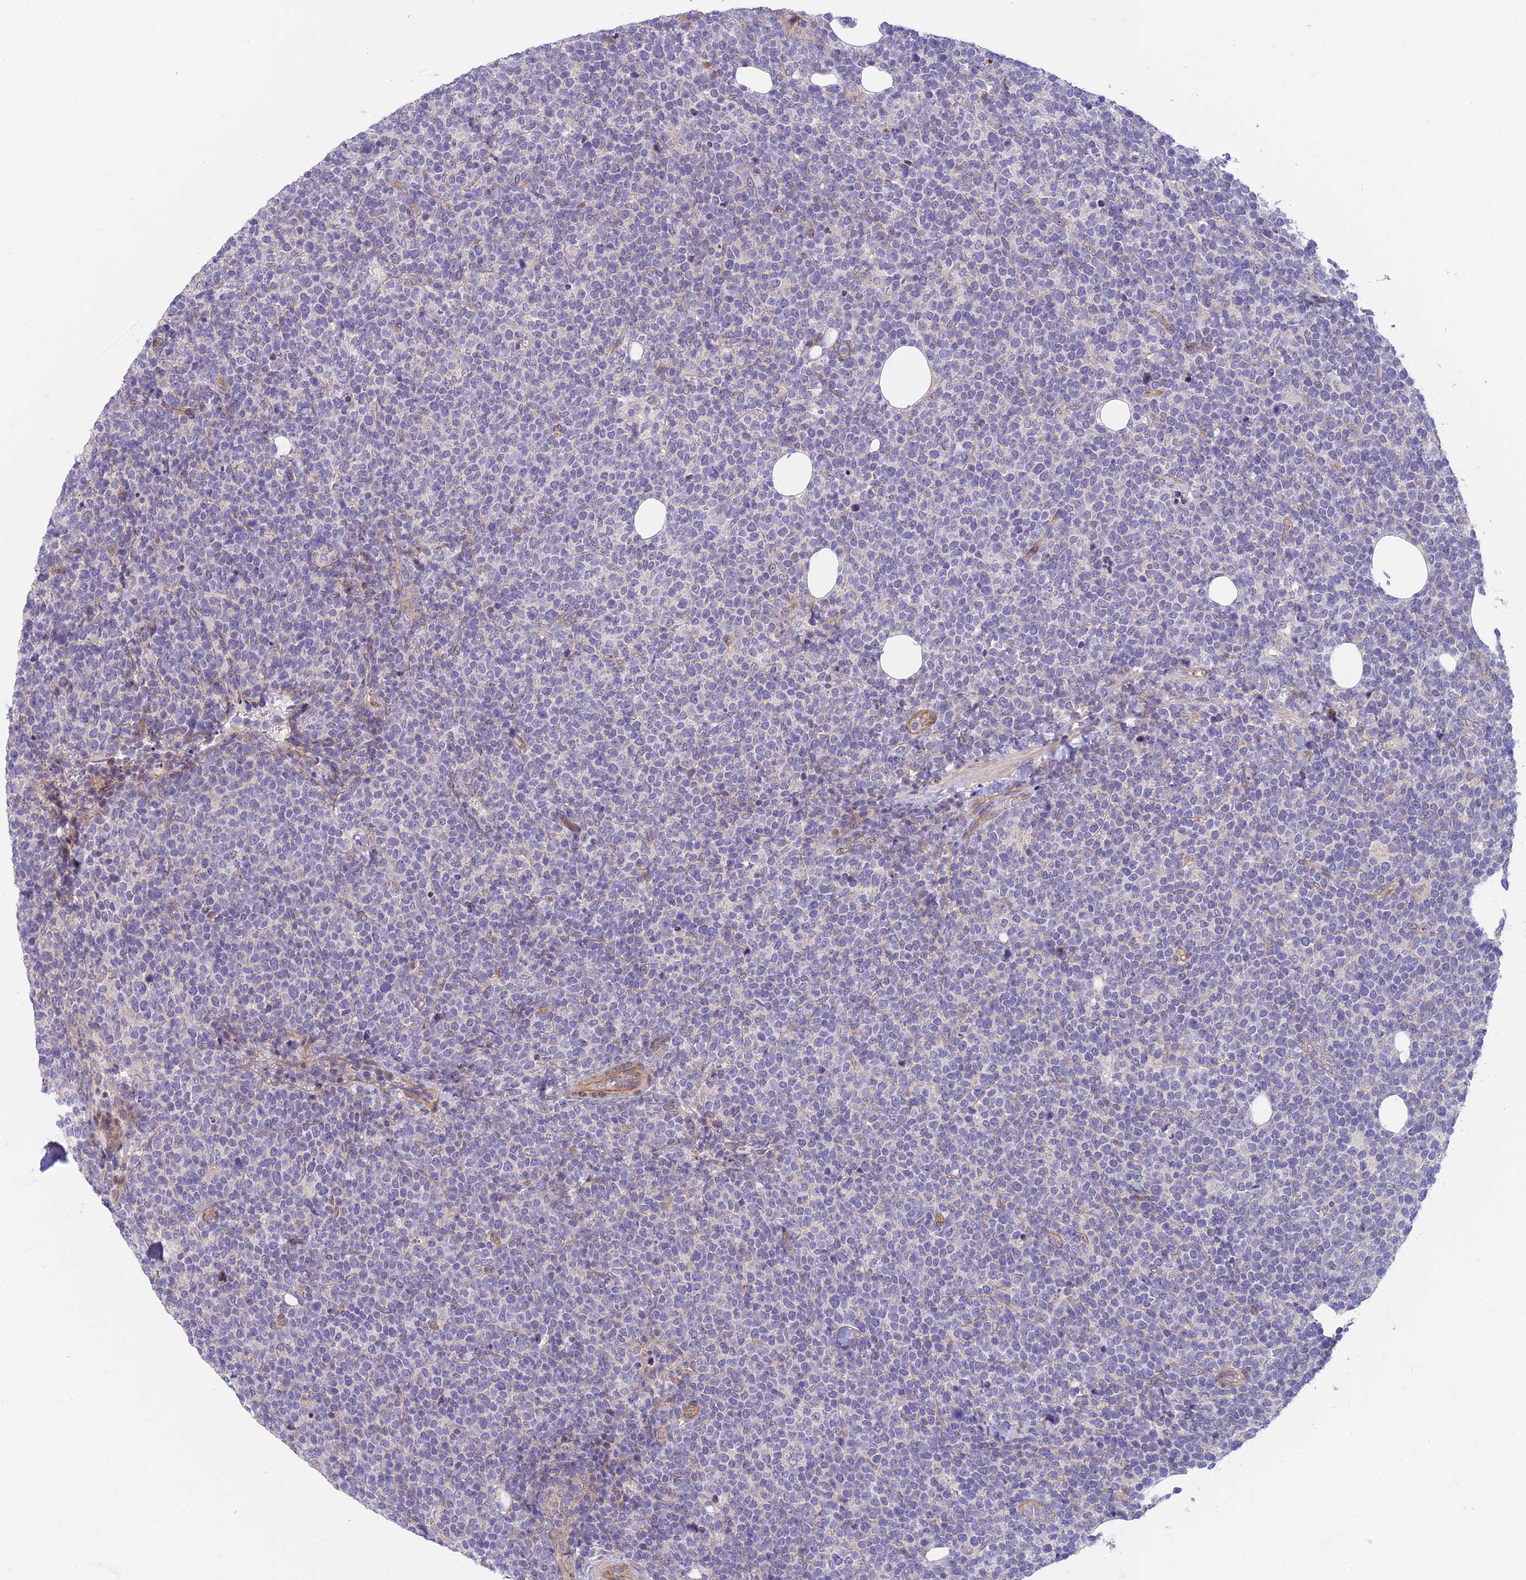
{"staining": {"intensity": "negative", "quantity": "none", "location": "none"}, "tissue": "lymphoma", "cell_type": "Tumor cells", "image_type": "cancer", "snomed": [{"axis": "morphology", "description": "Malignant lymphoma, non-Hodgkin's type, High grade"}, {"axis": "topography", "description": "Lymph node"}], "caption": "IHC micrograph of neoplastic tissue: human malignant lymphoma, non-Hodgkin's type (high-grade) stained with DAB (3,3'-diaminobenzidine) shows no significant protein positivity in tumor cells.", "gene": "RHBDL2", "patient": {"sex": "male", "age": 61}}